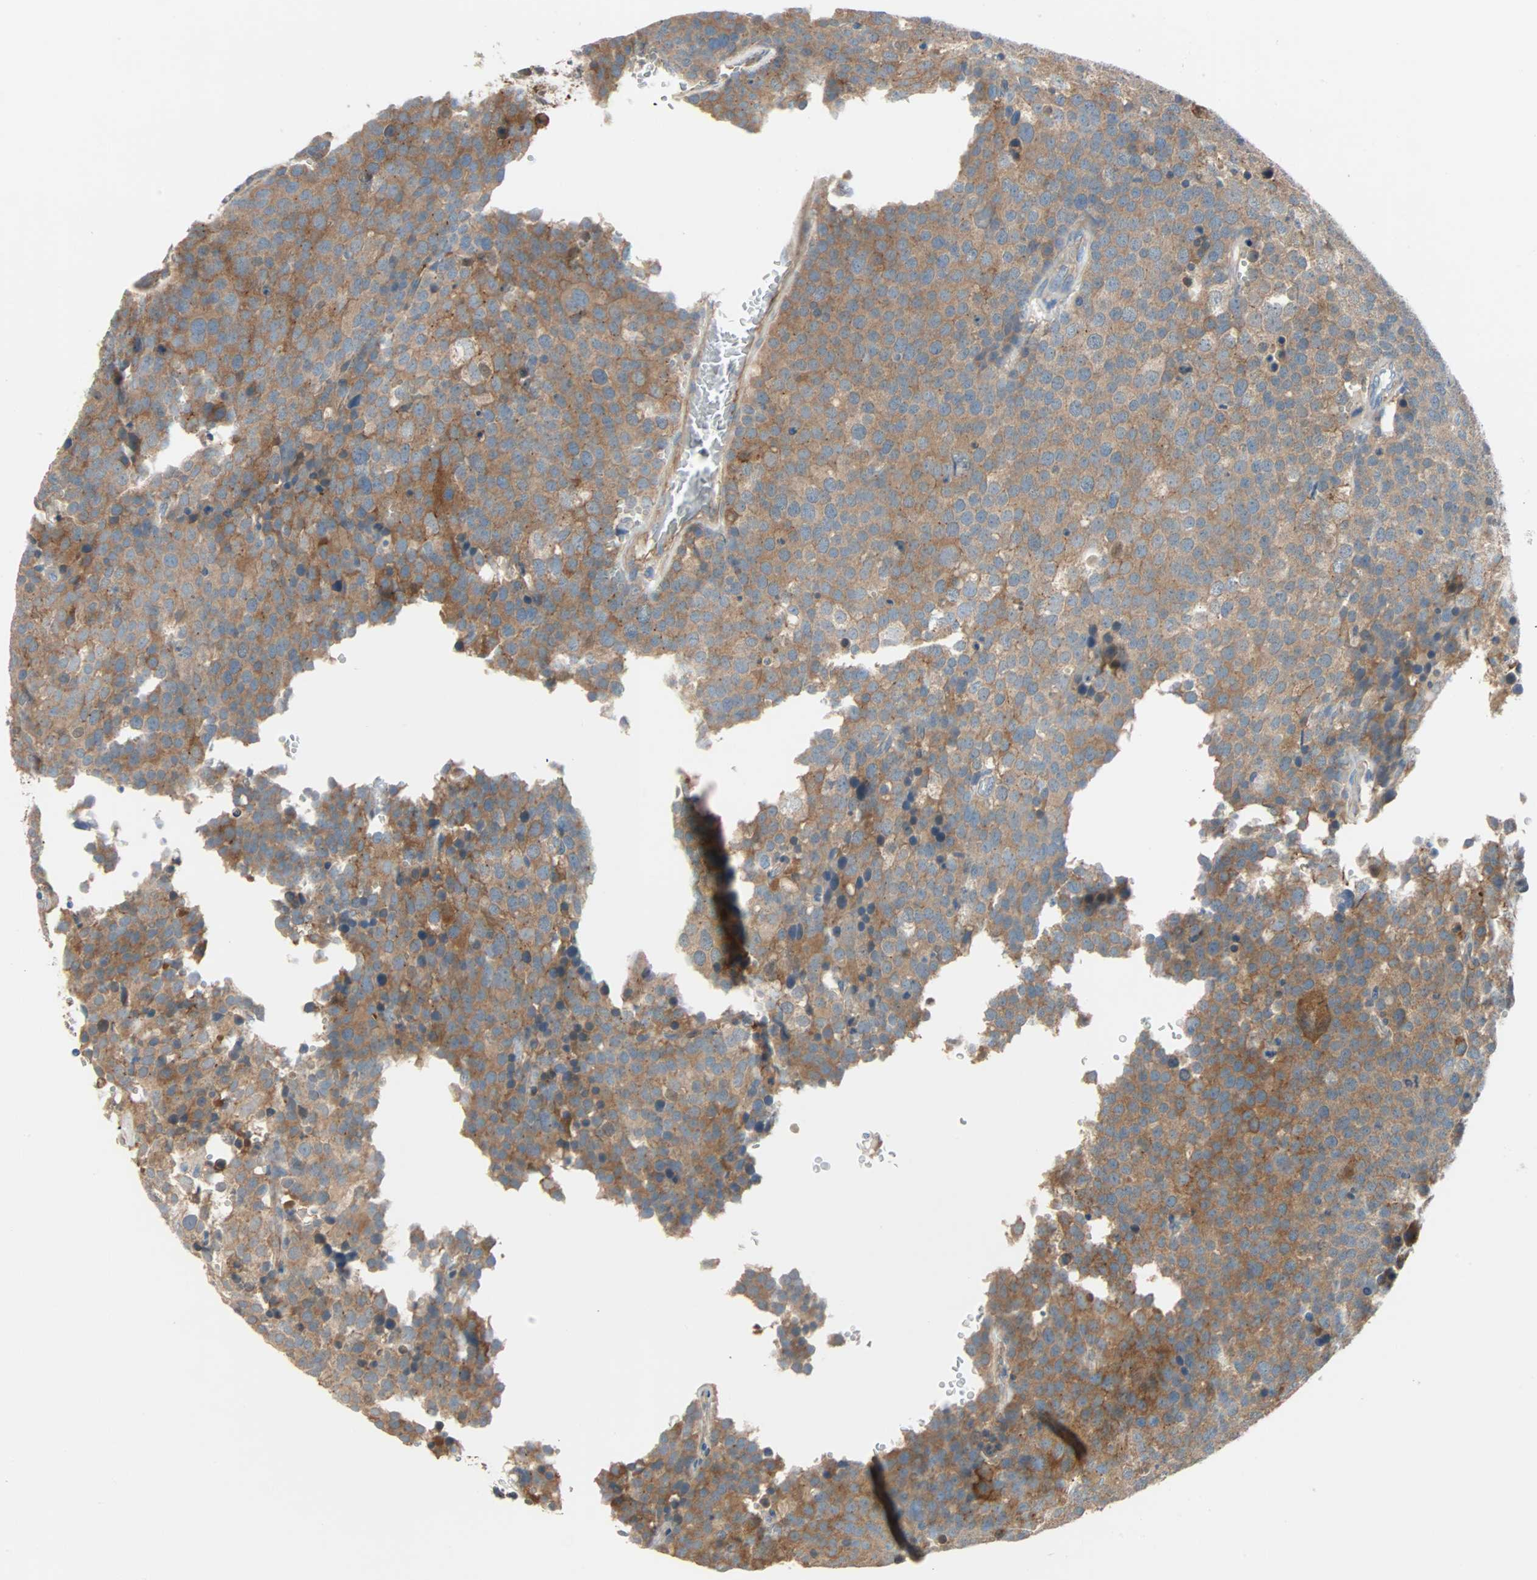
{"staining": {"intensity": "strong", "quantity": ">75%", "location": "cytoplasmic/membranous"}, "tissue": "testis cancer", "cell_type": "Tumor cells", "image_type": "cancer", "snomed": [{"axis": "morphology", "description": "Seminoma, NOS"}, {"axis": "topography", "description": "Testis"}], "caption": "Testis seminoma stained with DAB (3,3'-diaminobenzidine) IHC exhibits high levels of strong cytoplasmic/membranous expression in about >75% of tumor cells. (Brightfield microscopy of DAB IHC at high magnification).", "gene": "TNFRSF12A", "patient": {"sex": "male", "age": 71}}